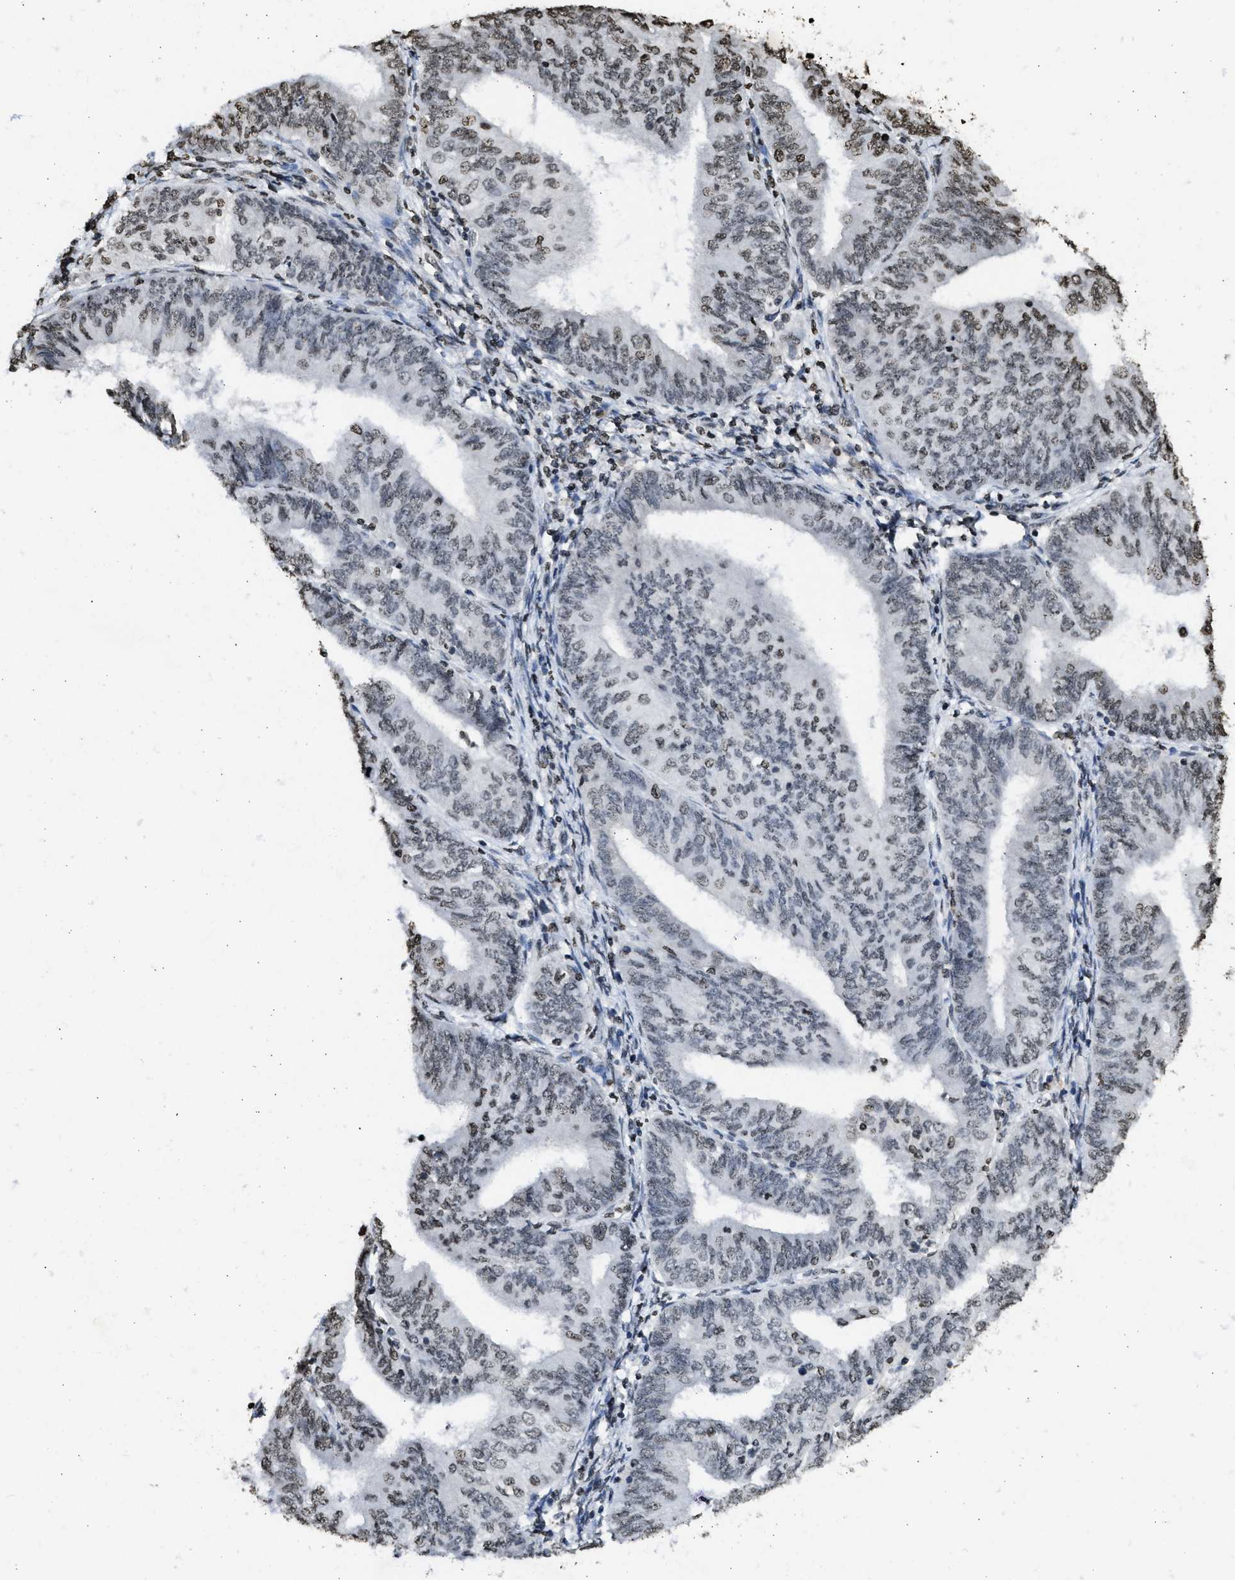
{"staining": {"intensity": "weak", "quantity": "25%-75%", "location": "nuclear"}, "tissue": "endometrial cancer", "cell_type": "Tumor cells", "image_type": "cancer", "snomed": [{"axis": "morphology", "description": "Adenocarcinoma, NOS"}, {"axis": "topography", "description": "Endometrium"}], "caption": "Adenocarcinoma (endometrial) stained for a protein displays weak nuclear positivity in tumor cells.", "gene": "RRAGC", "patient": {"sex": "female", "age": 58}}